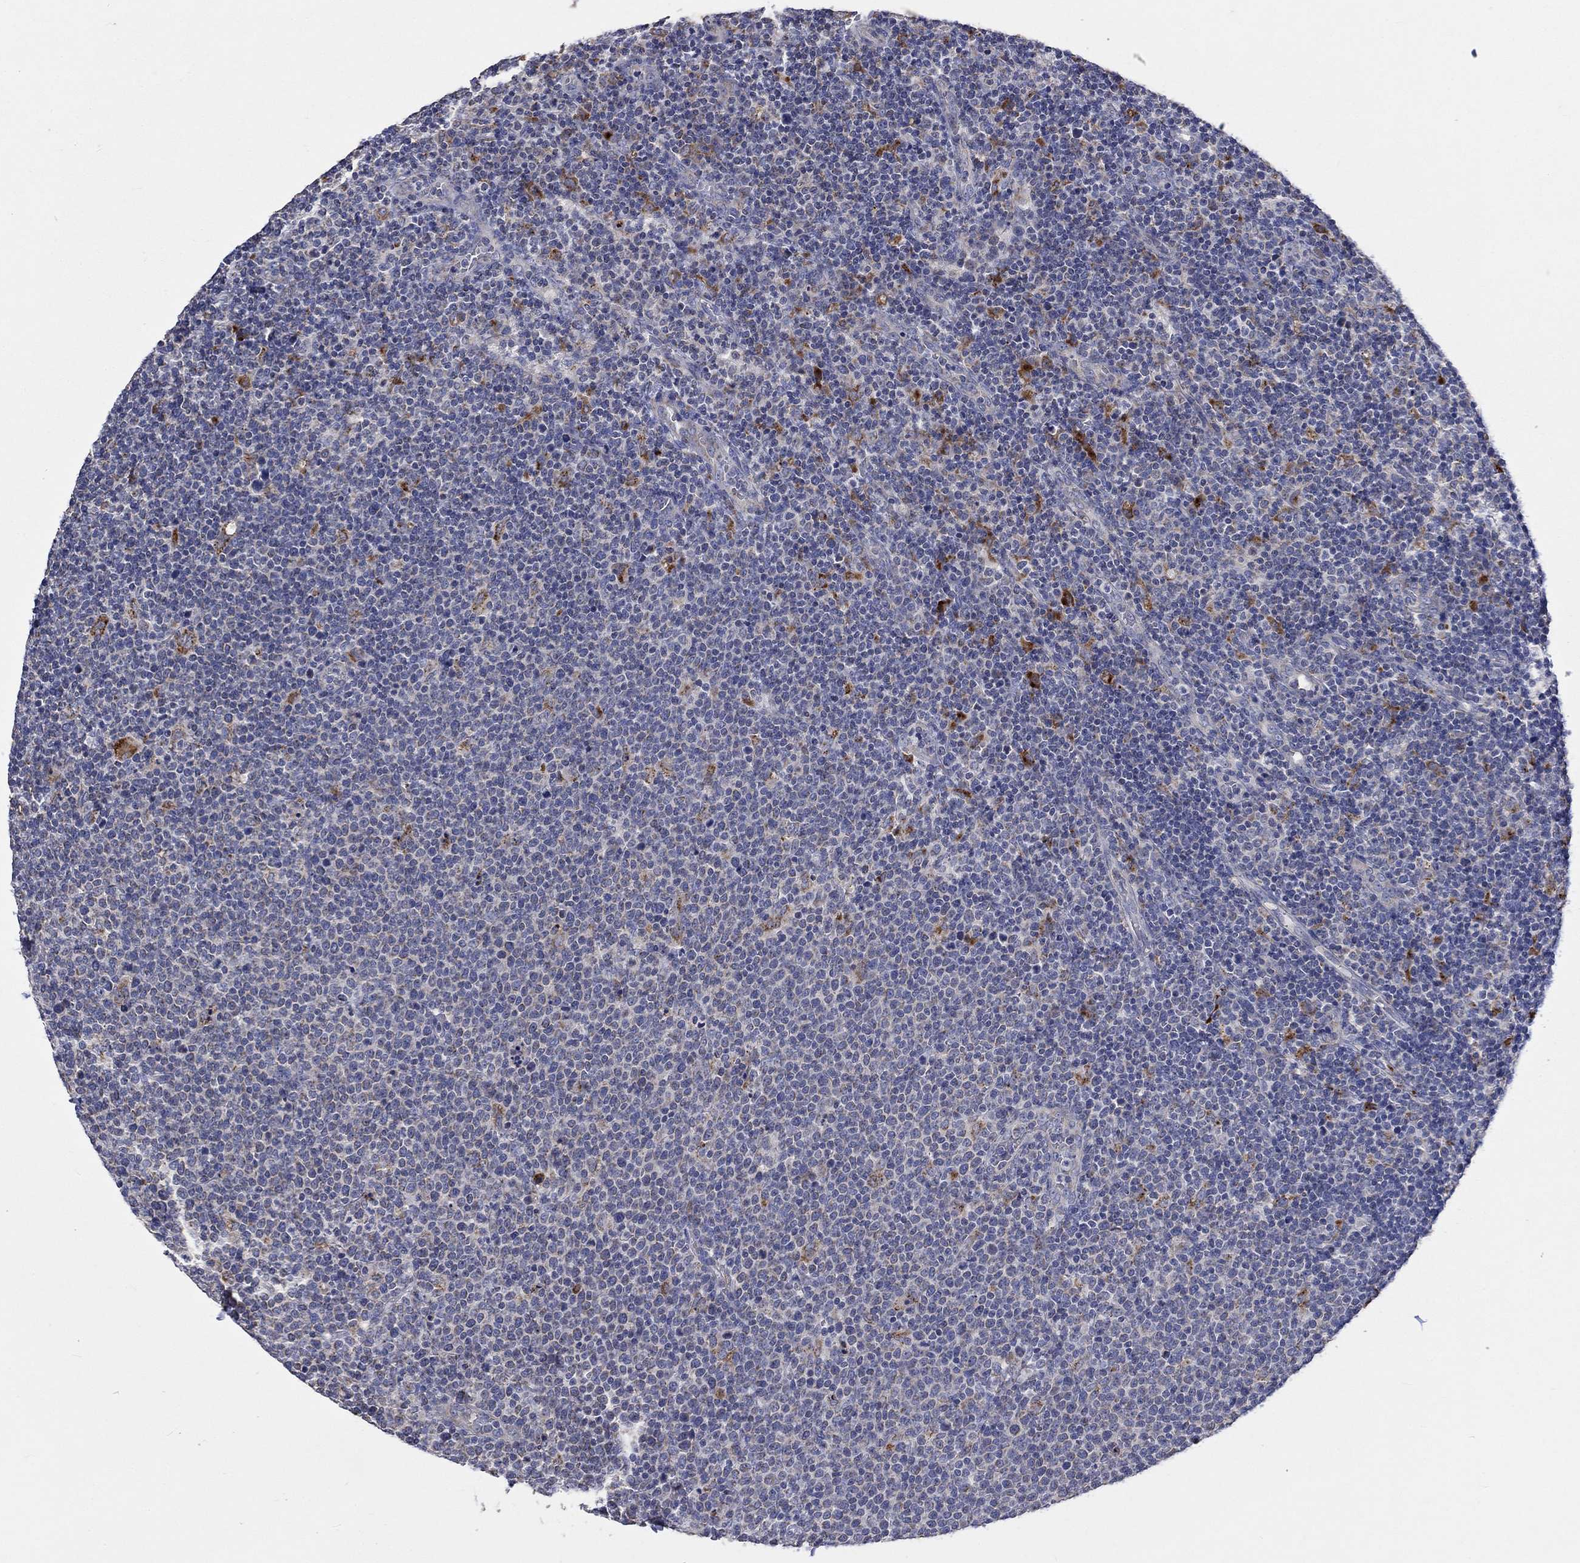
{"staining": {"intensity": "moderate", "quantity": "<25%", "location": "cytoplasmic/membranous"}, "tissue": "lymphoma", "cell_type": "Tumor cells", "image_type": "cancer", "snomed": [{"axis": "morphology", "description": "Malignant lymphoma, non-Hodgkin's type, High grade"}, {"axis": "topography", "description": "Lymph node"}], "caption": "Immunohistochemical staining of high-grade malignant lymphoma, non-Hodgkin's type reveals low levels of moderate cytoplasmic/membranous expression in approximately <25% of tumor cells. (DAB IHC with brightfield microscopy, high magnification).", "gene": "UGT8", "patient": {"sex": "male", "age": 61}}